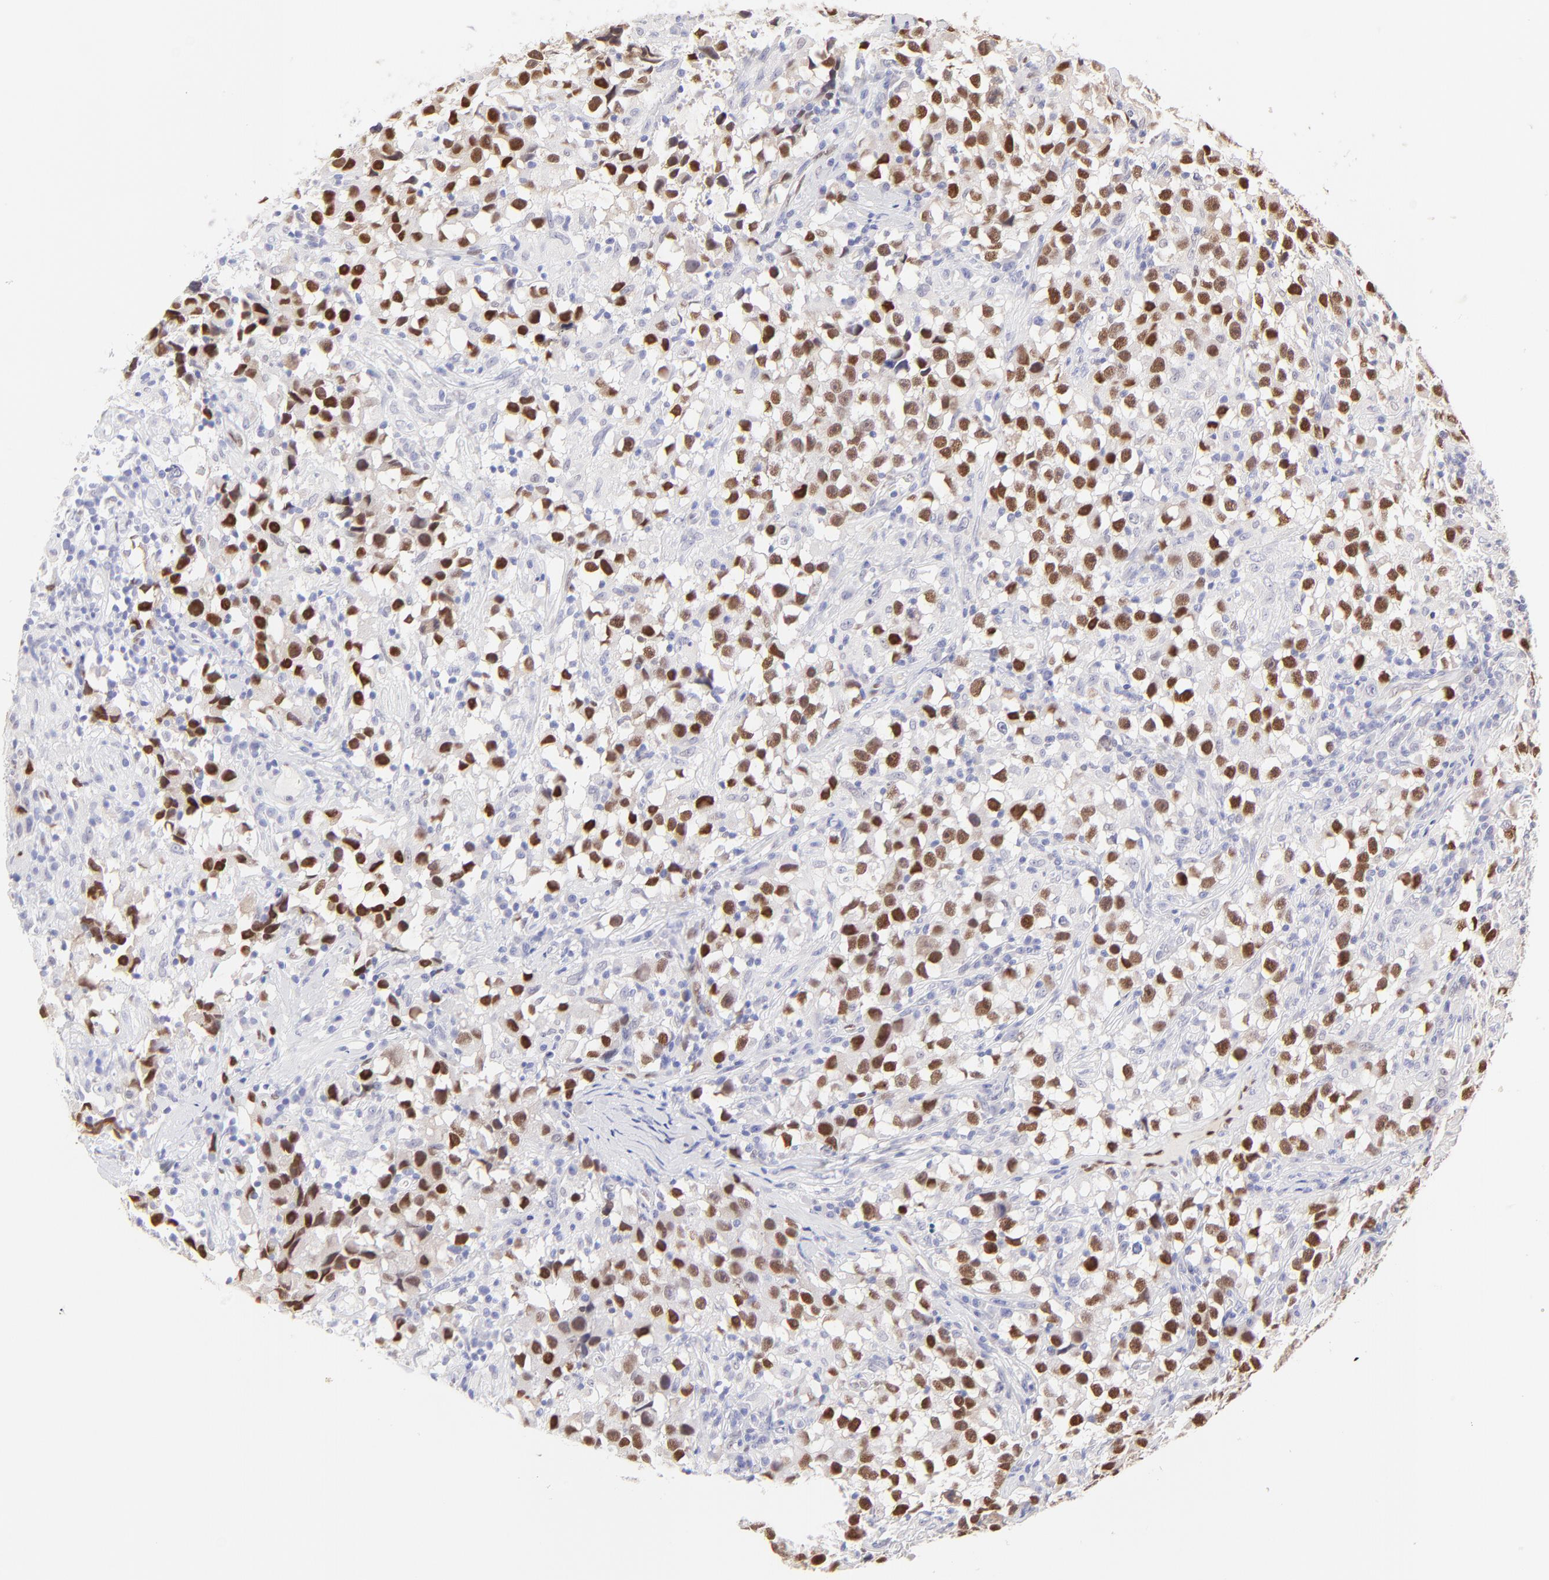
{"staining": {"intensity": "strong", "quantity": ">75%", "location": "nuclear"}, "tissue": "testis cancer", "cell_type": "Tumor cells", "image_type": "cancer", "snomed": [{"axis": "morphology", "description": "Seminoma, NOS"}, {"axis": "topography", "description": "Testis"}], "caption": "Protein expression analysis of testis seminoma demonstrates strong nuclear positivity in approximately >75% of tumor cells.", "gene": "KLF4", "patient": {"sex": "male", "age": 33}}